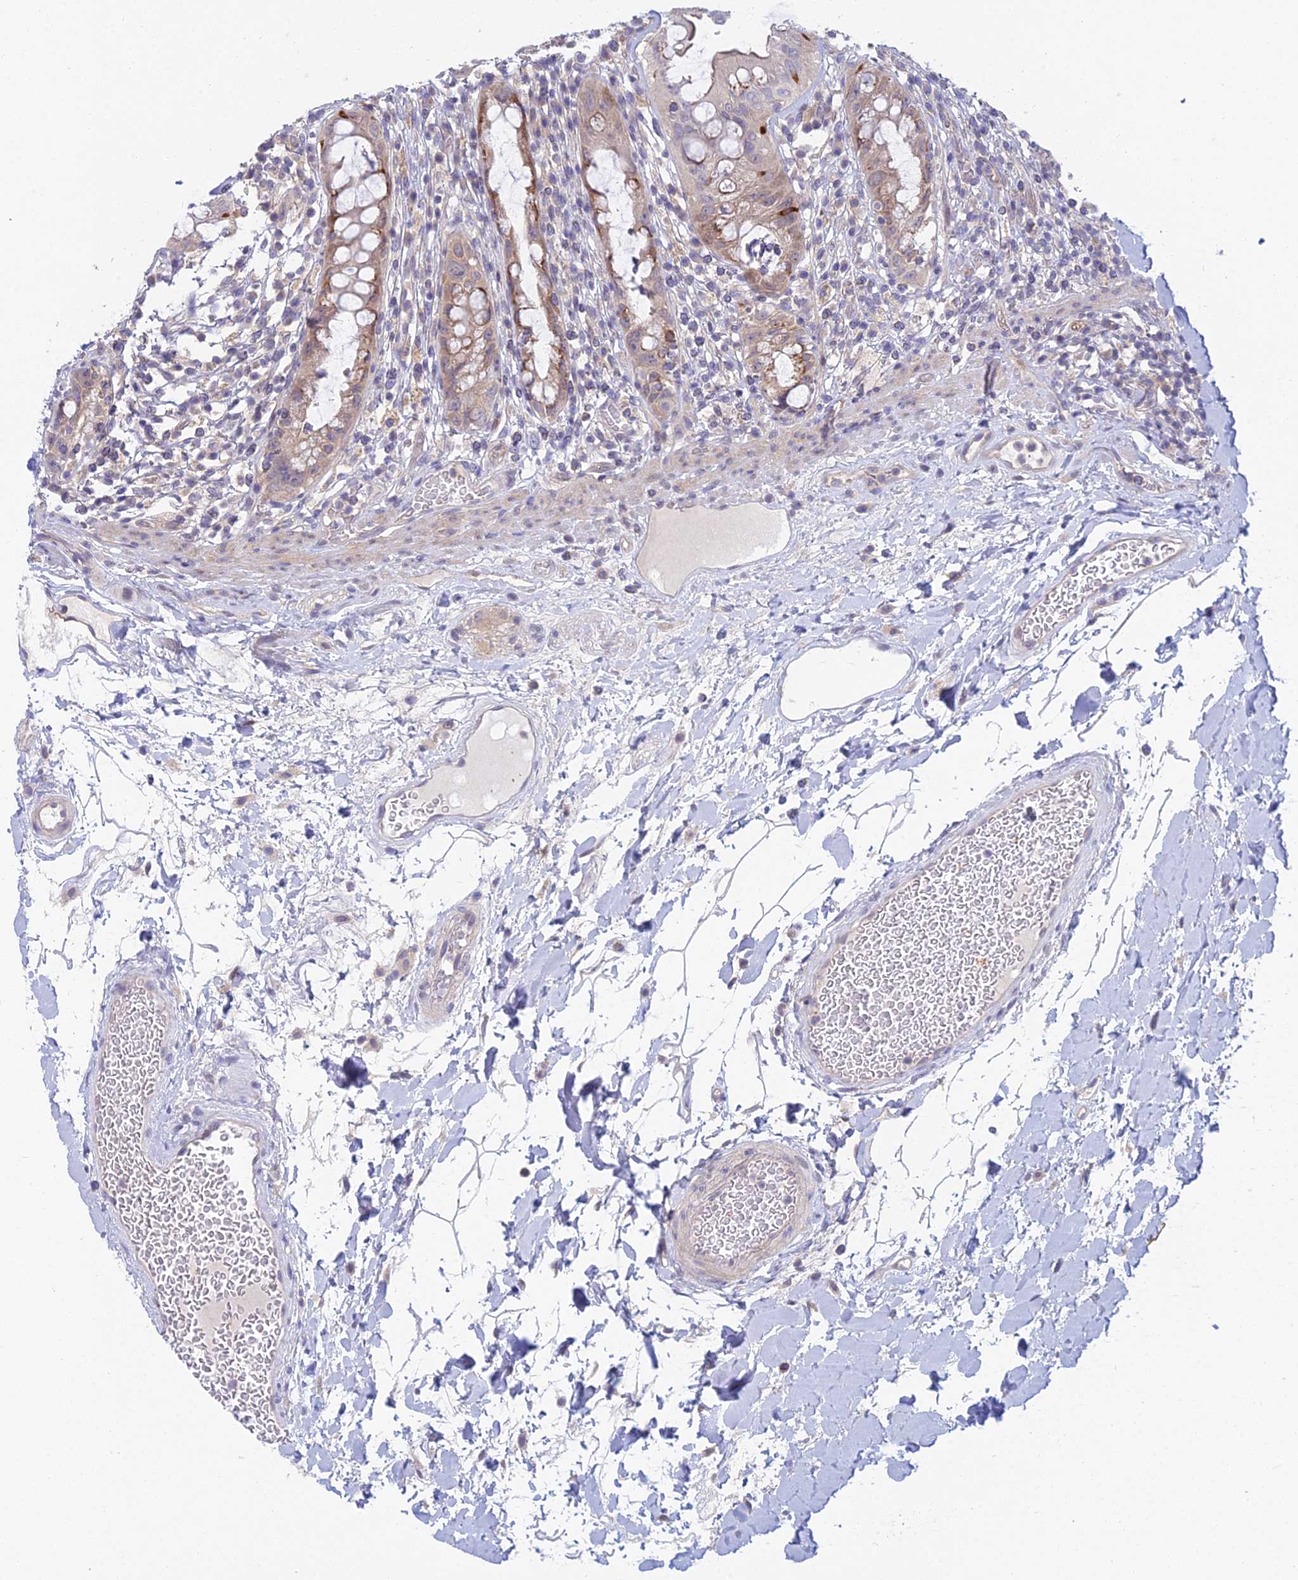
{"staining": {"intensity": "moderate", "quantity": "25%-75%", "location": "cytoplasmic/membranous"}, "tissue": "rectum", "cell_type": "Glandular cells", "image_type": "normal", "snomed": [{"axis": "morphology", "description": "Normal tissue, NOS"}, {"axis": "topography", "description": "Rectum"}], "caption": "The micrograph displays staining of normal rectum, revealing moderate cytoplasmic/membranous protein positivity (brown color) within glandular cells.", "gene": "METTL26", "patient": {"sex": "female", "age": 57}}